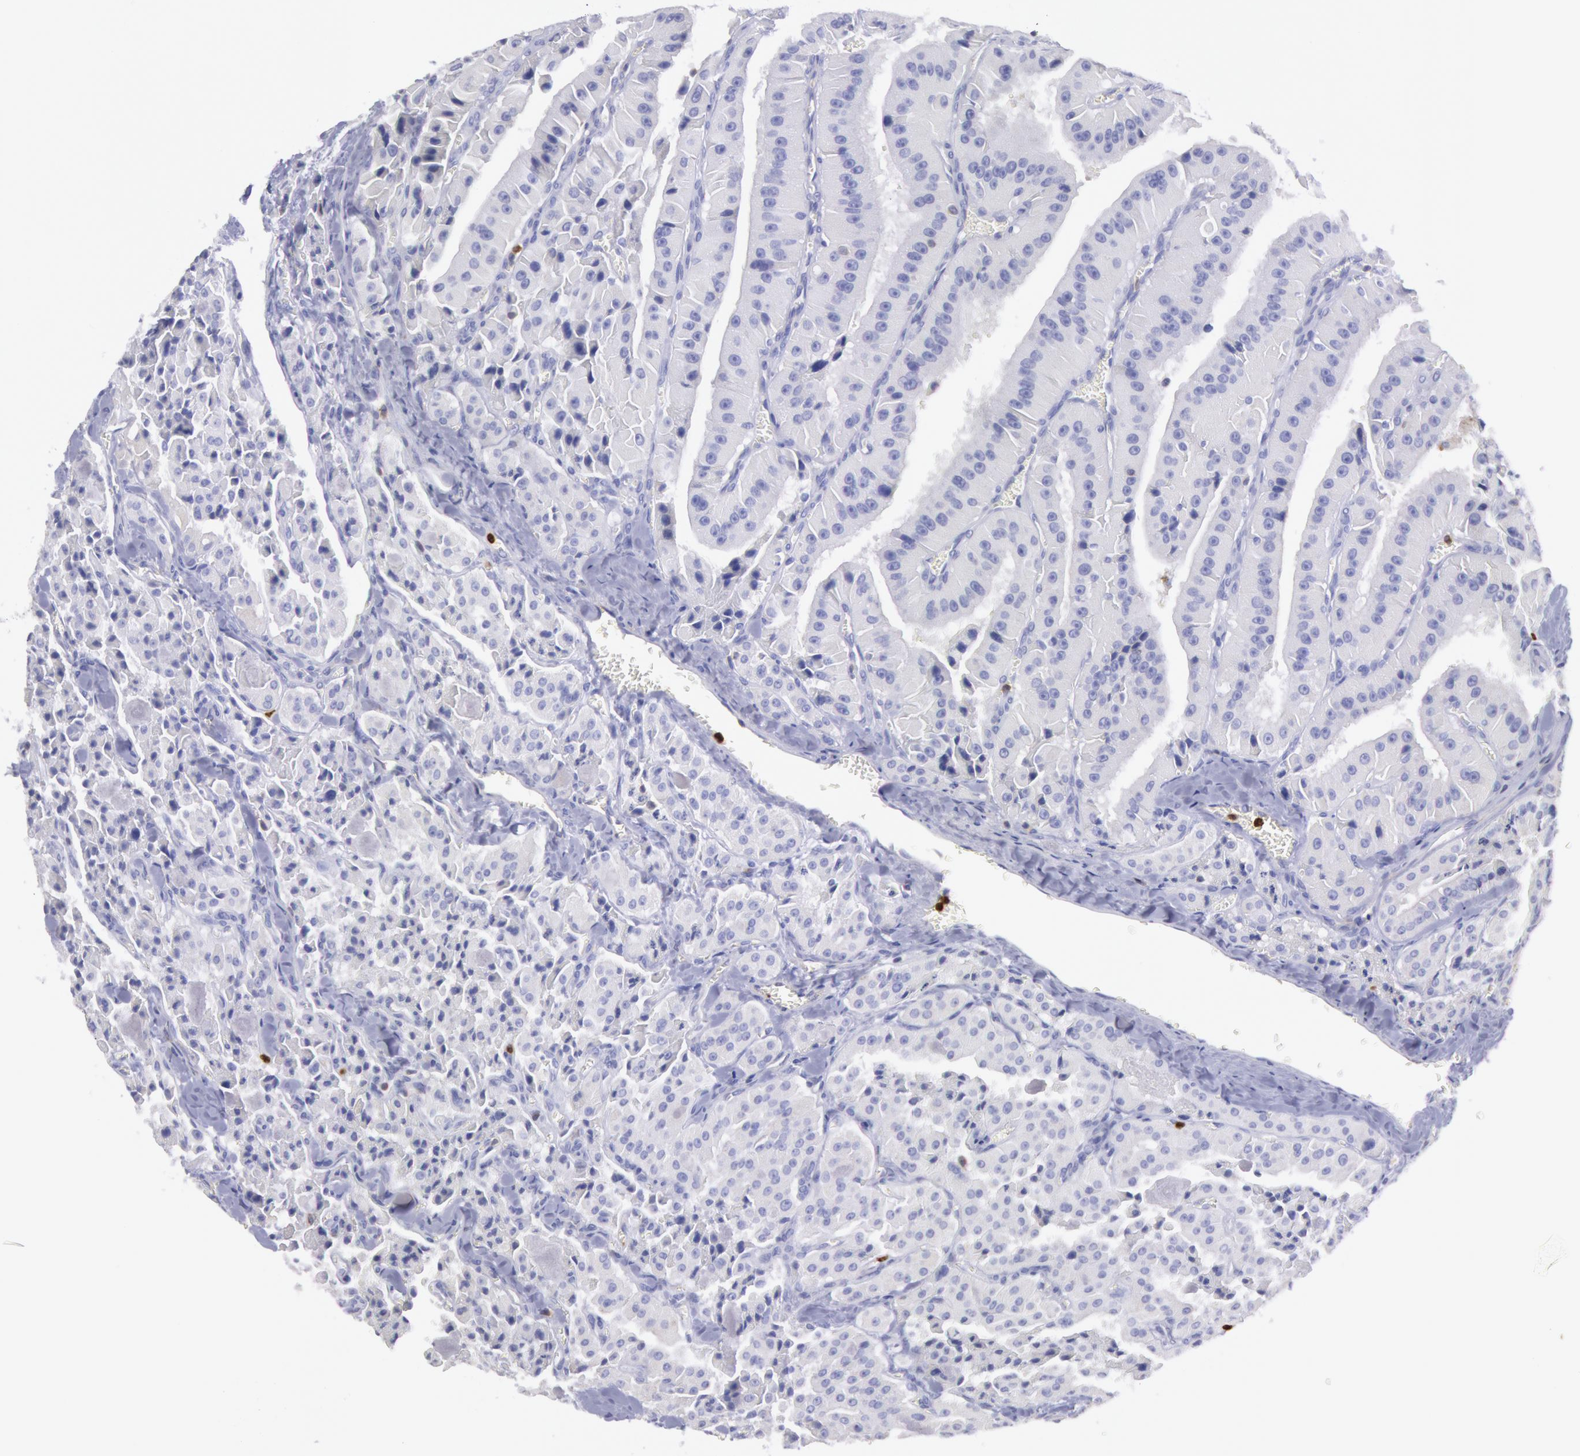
{"staining": {"intensity": "negative", "quantity": "none", "location": "none"}, "tissue": "thyroid cancer", "cell_type": "Tumor cells", "image_type": "cancer", "snomed": [{"axis": "morphology", "description": "Carcinoma, NOS"}, {"axis": "topography", "description": "Thyroid gland"}], "caption": "IHC of thyroid carcinoma reveals no staining in tumor cells. (DAB (3,3'-diaminobenzidine) immunohistochemistry (IHC) with hematoxylin counter stain).", "gene": "RAB27A", "patient": {"sex": "male", "age": 76}}